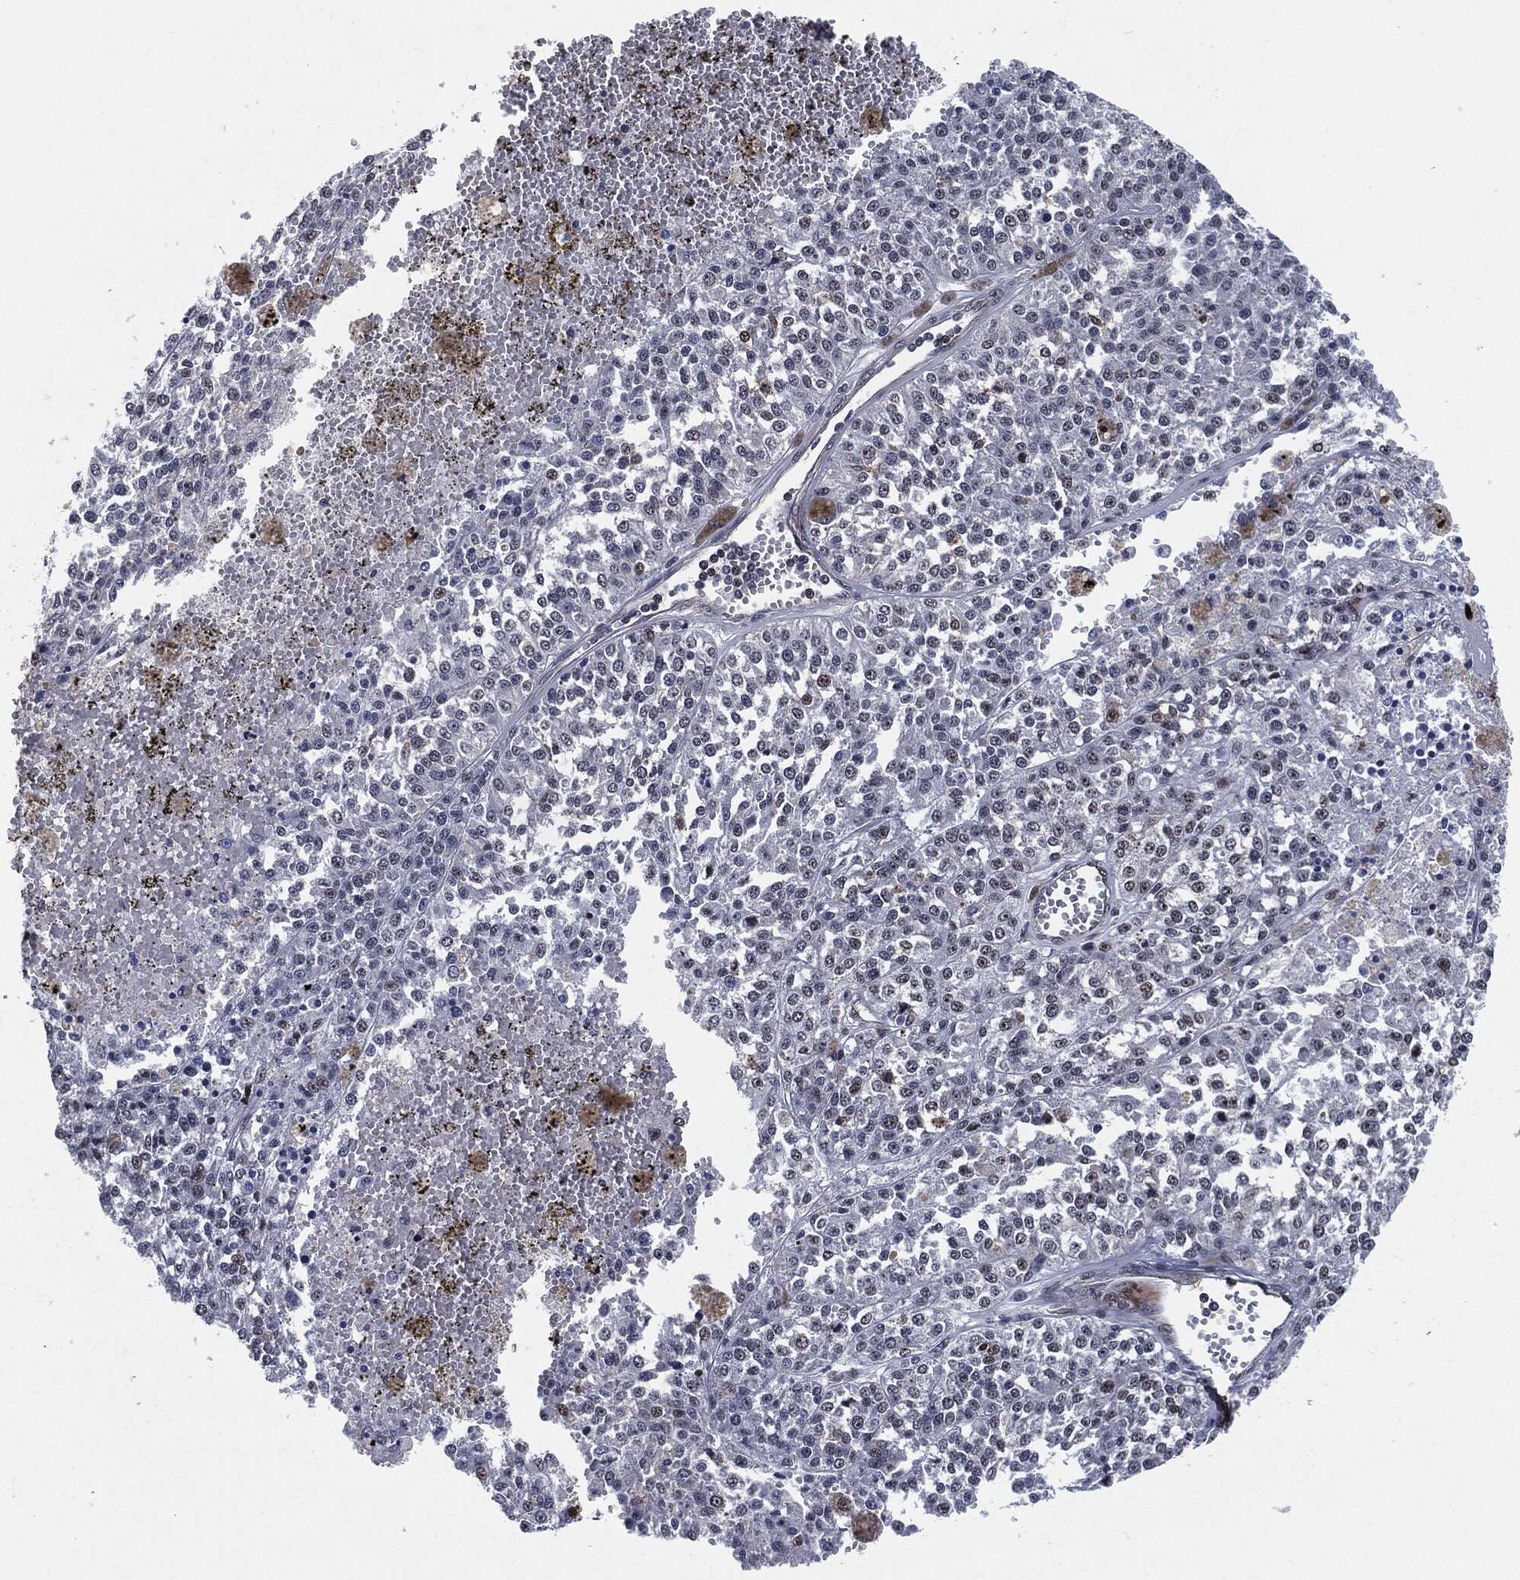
{"staining": {"intensity": "negative", "quantity": "none", "location": "none"}, "tissue": "melanoma", "cell_type": "Tumor cells", "image_type": "cancer", "snomed": [{"axis": "morphology", "description": "Malignant melanoma, Metastatic site"}, {"axis": "topography", "description": "Lymph node"}], "caption": "This photomicrograph is of malignant melanoma (metastatic site) stained with IHC to label a protein in brown with the nuclei are counter-stained blue. There is no positivity in tumor cells.", "gene": "AKT2", "patient": {"sex": "female", "age": 64}}